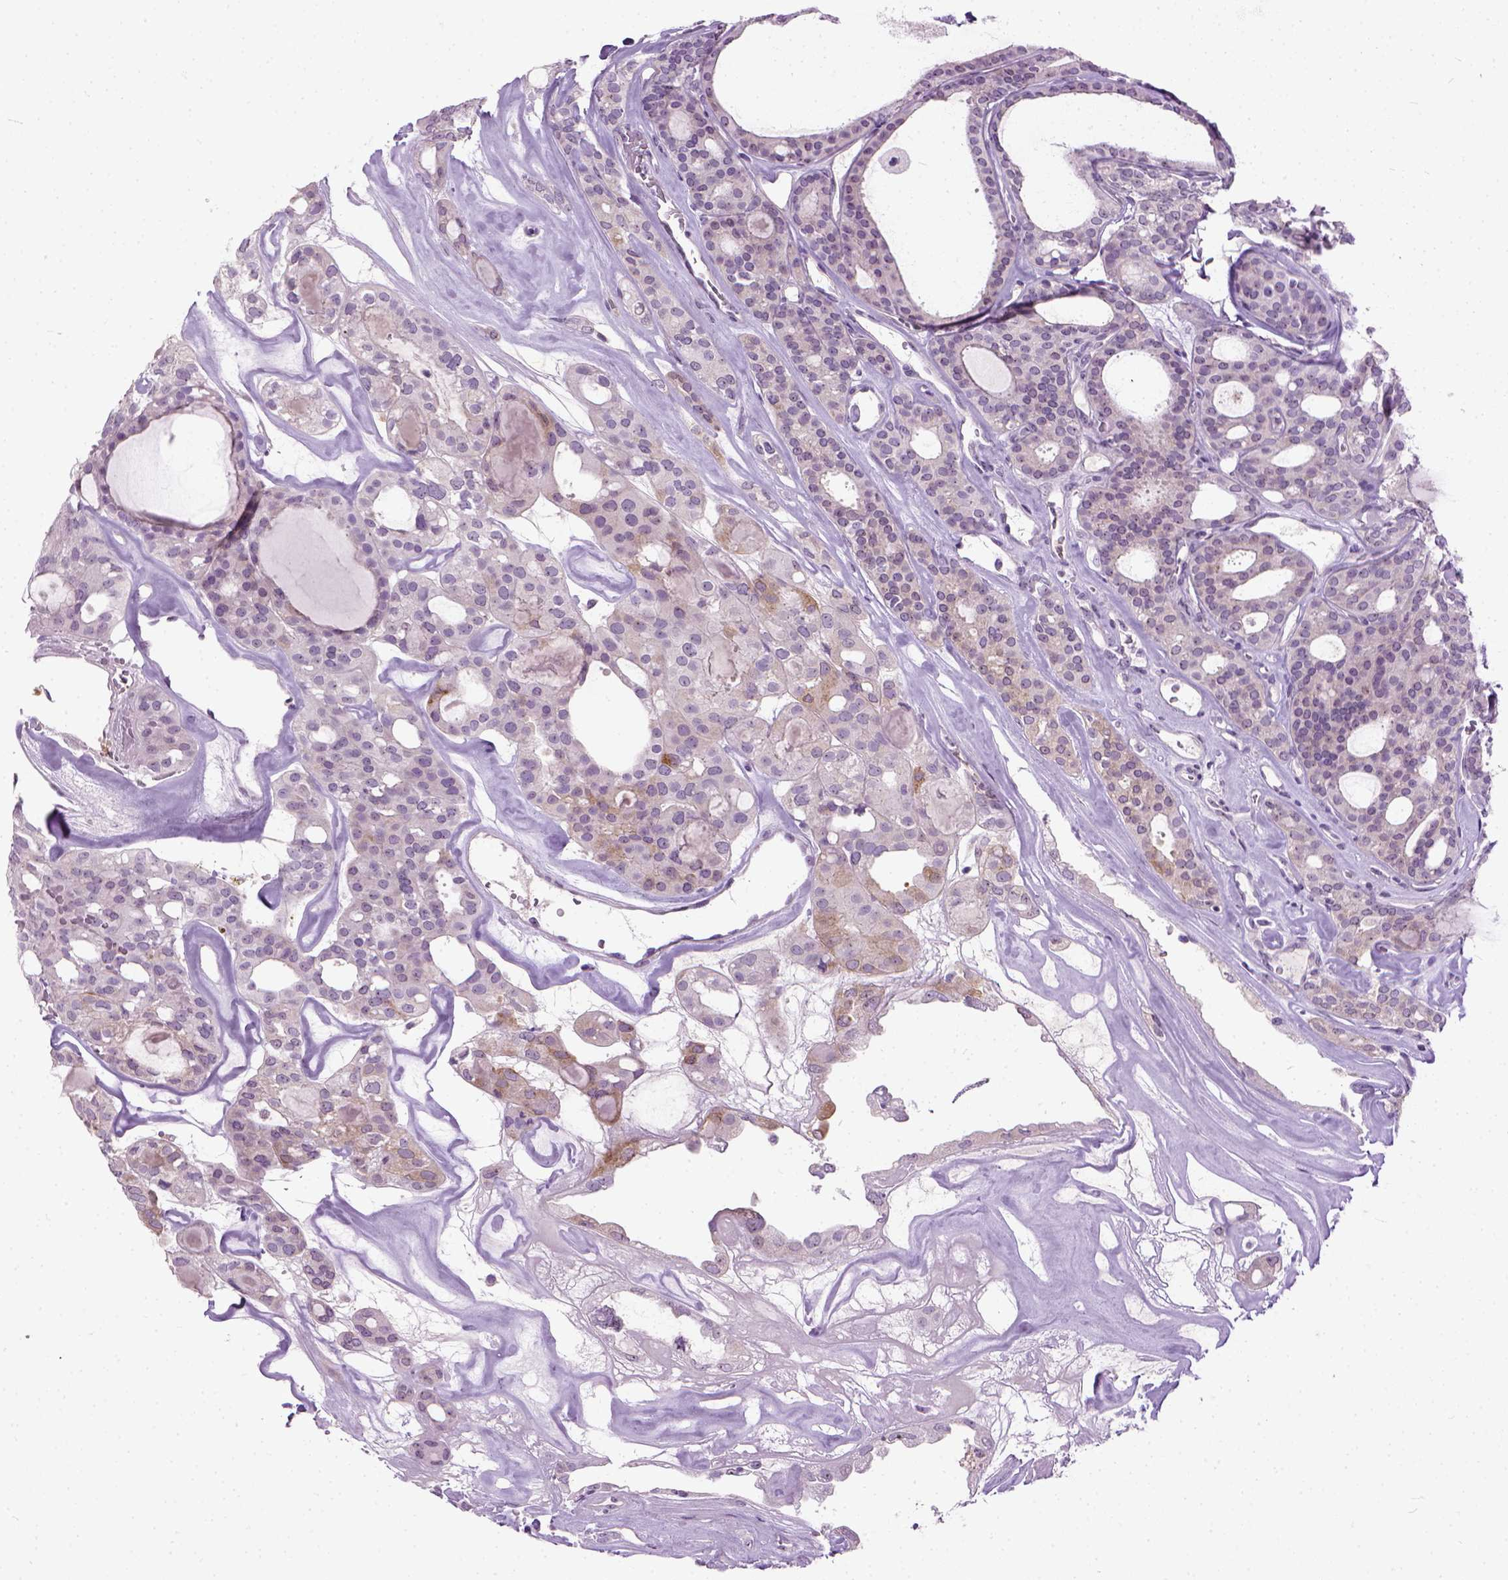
{"staining": {"intensity": "weak", "quantity": "<25%", "location": "cytoplasmic/membranous"}, "tissue": "thyroid cancer", "cell_type": "Tumor cells", "image_type": "cancer", "snomed": [{"axis": "morphology", "description": "Follicular adenoma carcinoma, NOS"}, {"axis": "topography", "description": "Thyroid gland"}], "caption": "Immunohistochemistry of human follicular adenoma carcinoma (thyroid) reveals no positivity in tumor cells.", "gene": "MAPT", "patient": {"sex": "male", "age": 75}}